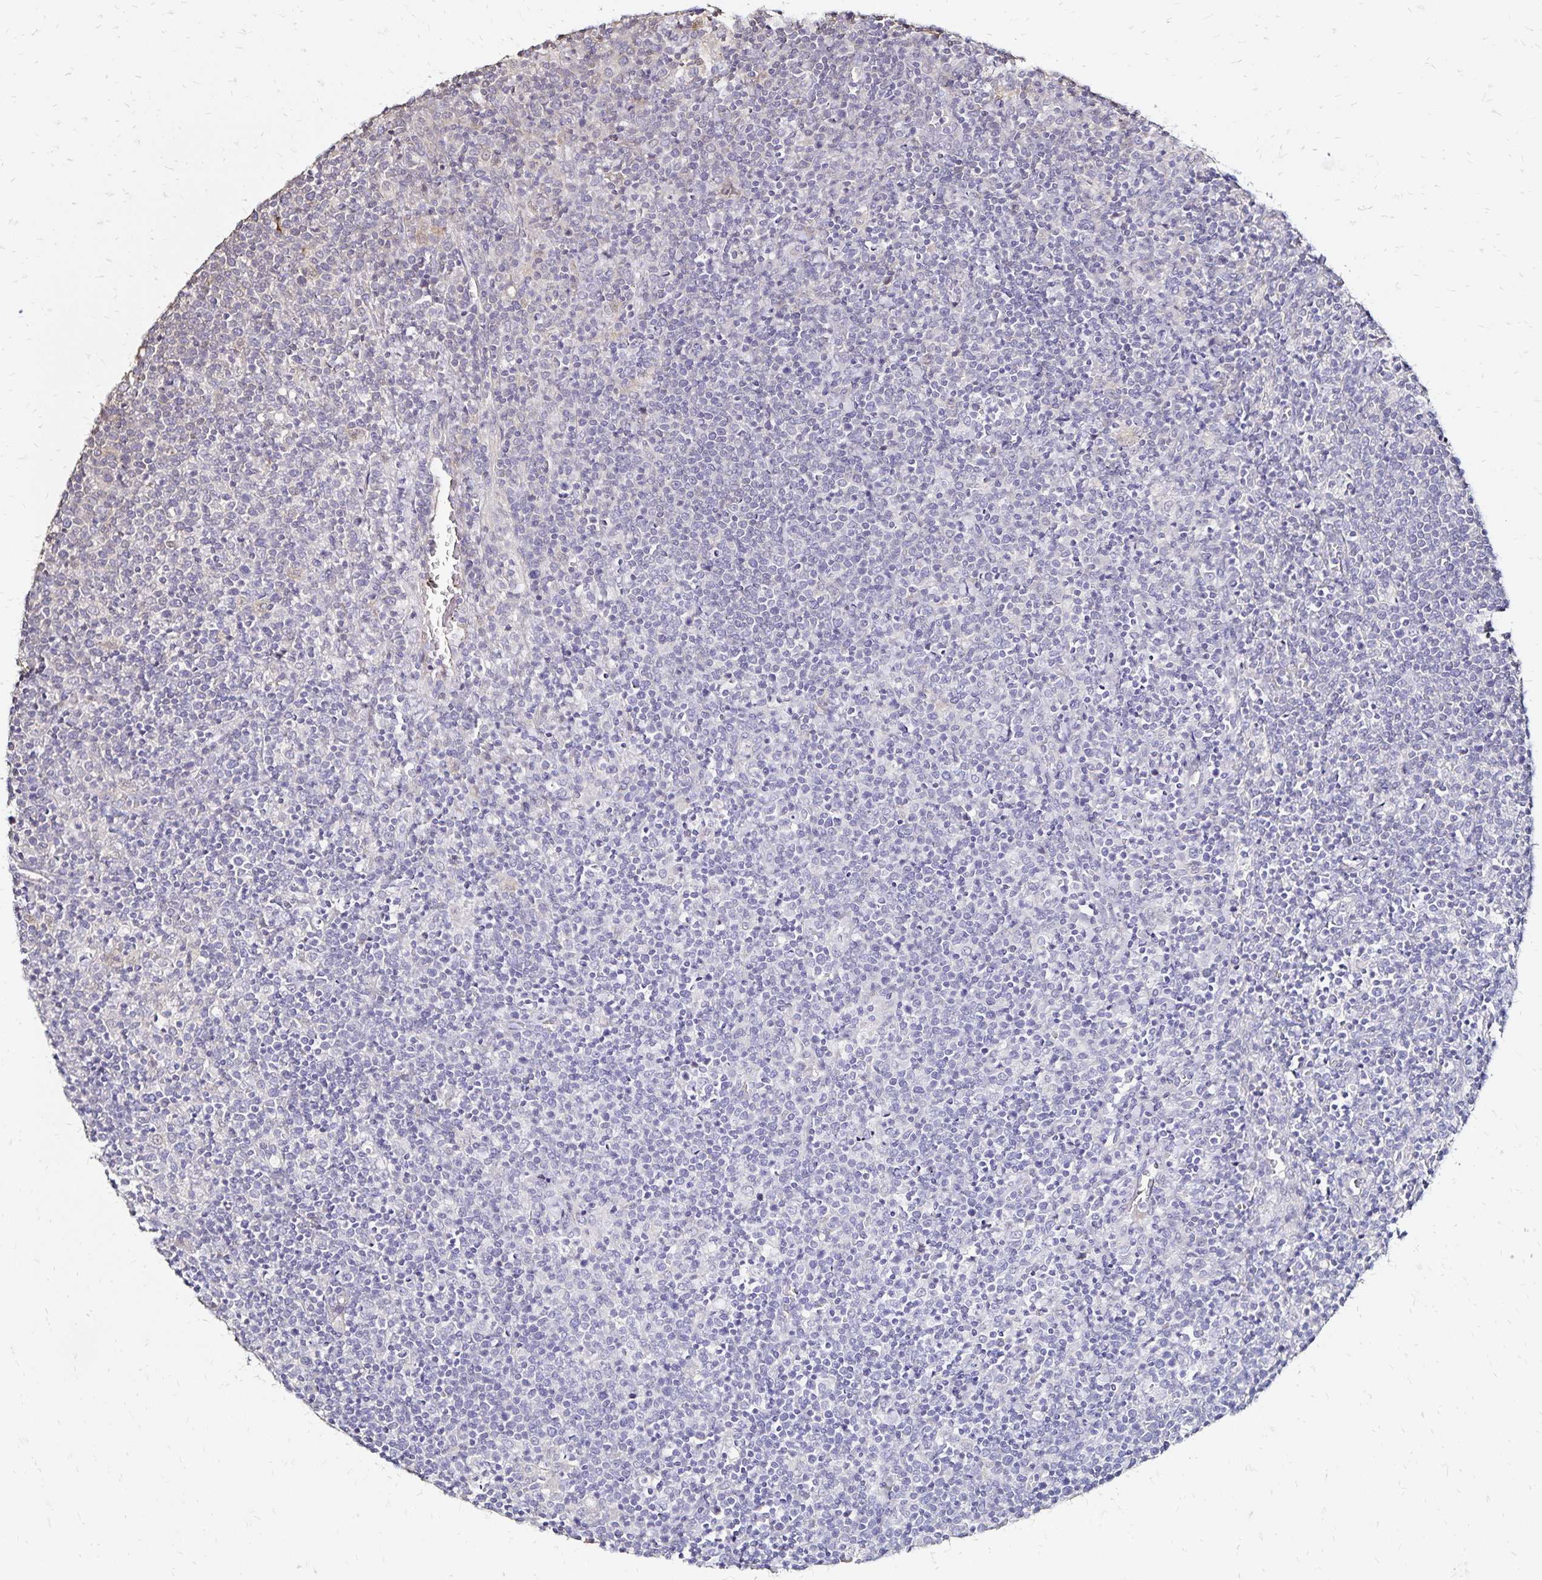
{"staining": {"intensity": "negative", "quantity": "none", "location": "none"}, "tissue": "lymphoma", "cell_type": "Tumor cells", "image_type": "cancer", "snomed": [{"axis": "morphology", "description": "Malignant lymphoma, non-Hodgkin's type, High grade"}, {"axis": "topography", "description": "Lymph node"}], "caption": "An image of human malignant lymphoma, non-Hodgkin's type (high-grade) is negative for staining in tumor cells.", "gene": "SLC5A1", "patient": {"sex": "male", "age": 61}}